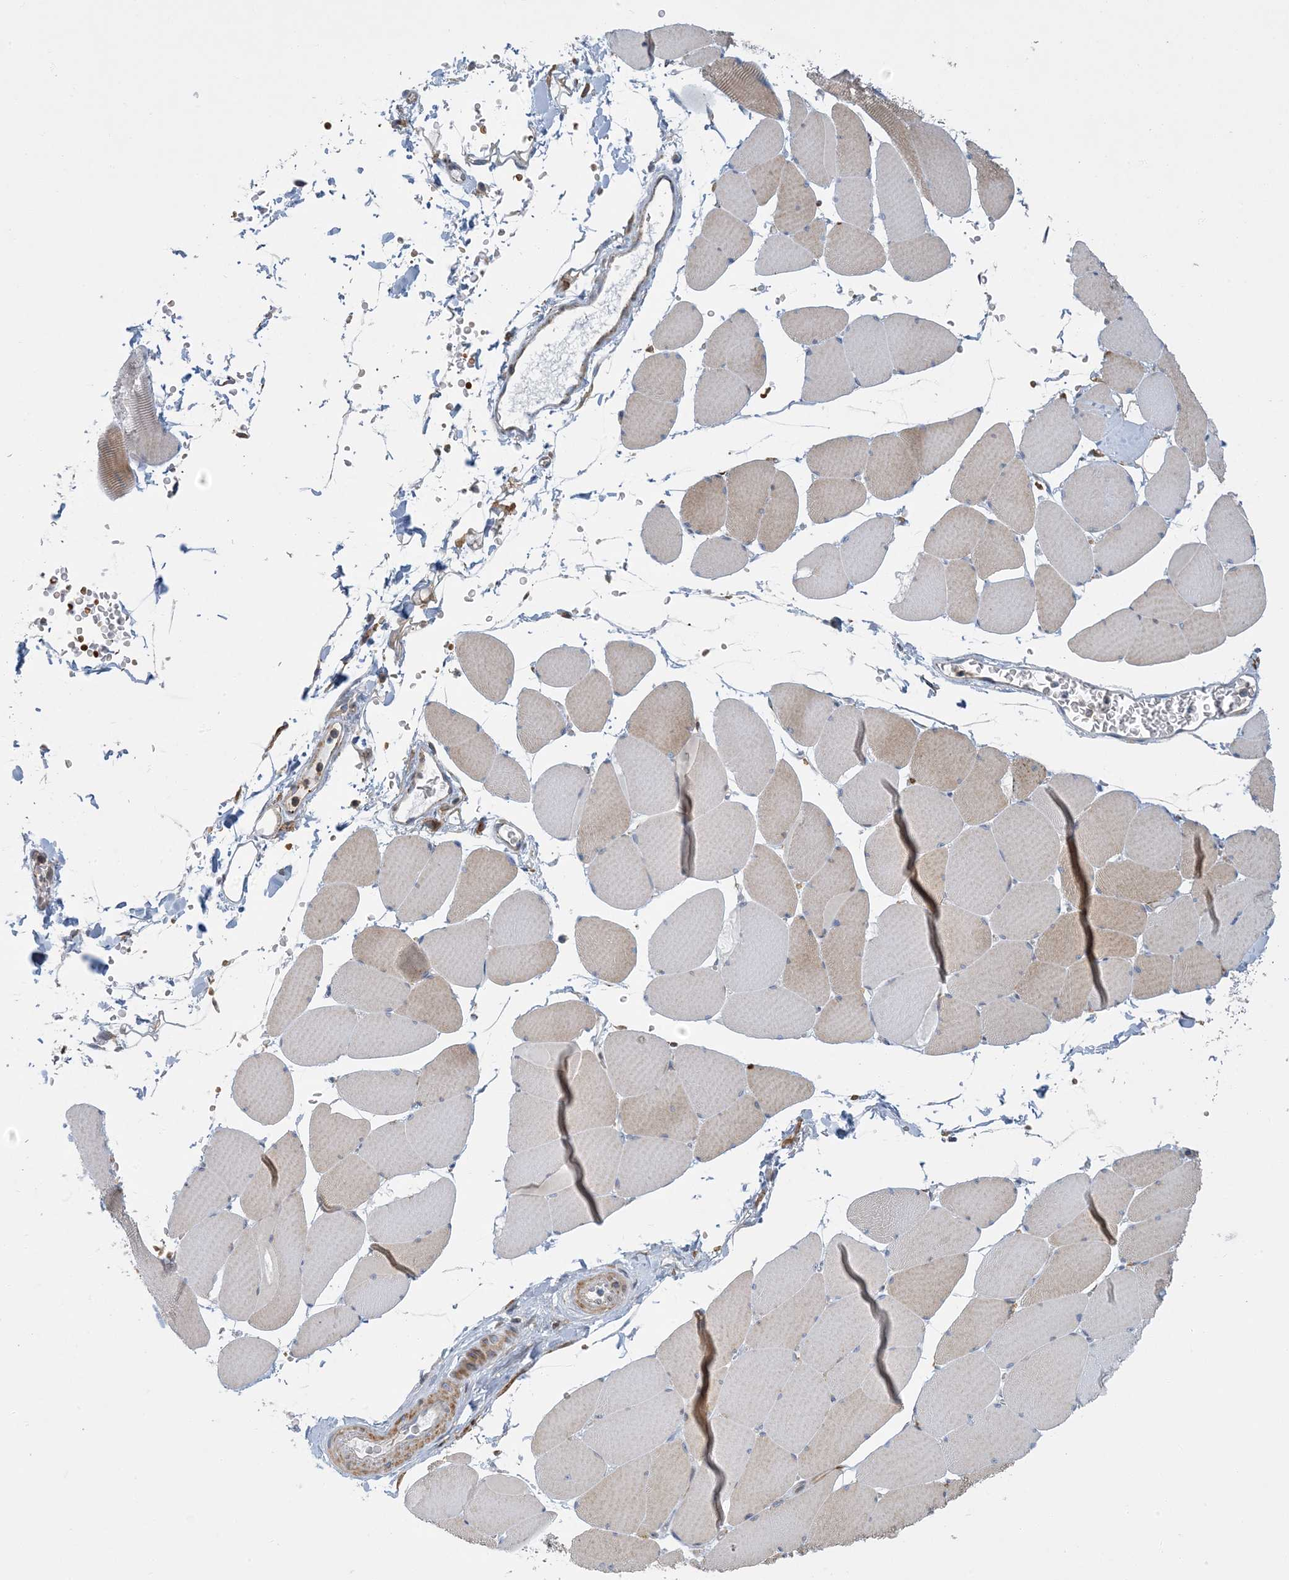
{"staining": {"intensity": "moderate", "quantity": "<25%", "location": "cytoplasmic/membranous"}, "tissue": "skeletal muscle", "cell_type": "Myocytes", "image_type": "normal", "snomed": [{"axis": "morphology", "description": "Normal tissue, NOS"}, {"axis": "topography", "description": "Skeletal muscle"}, {"axis": "topography", "description": "Head-Neck"}], "caption": "Immunohistochemistry (DAB (3,3'-diaminobenzidine)) staining of unremarkable skeletal muscle shows moderate cytoplasmic/membranous protein staining in about <25% of myocytes.", "gene": "LTN1", "patient": {"sex": "male", "age": 66}}